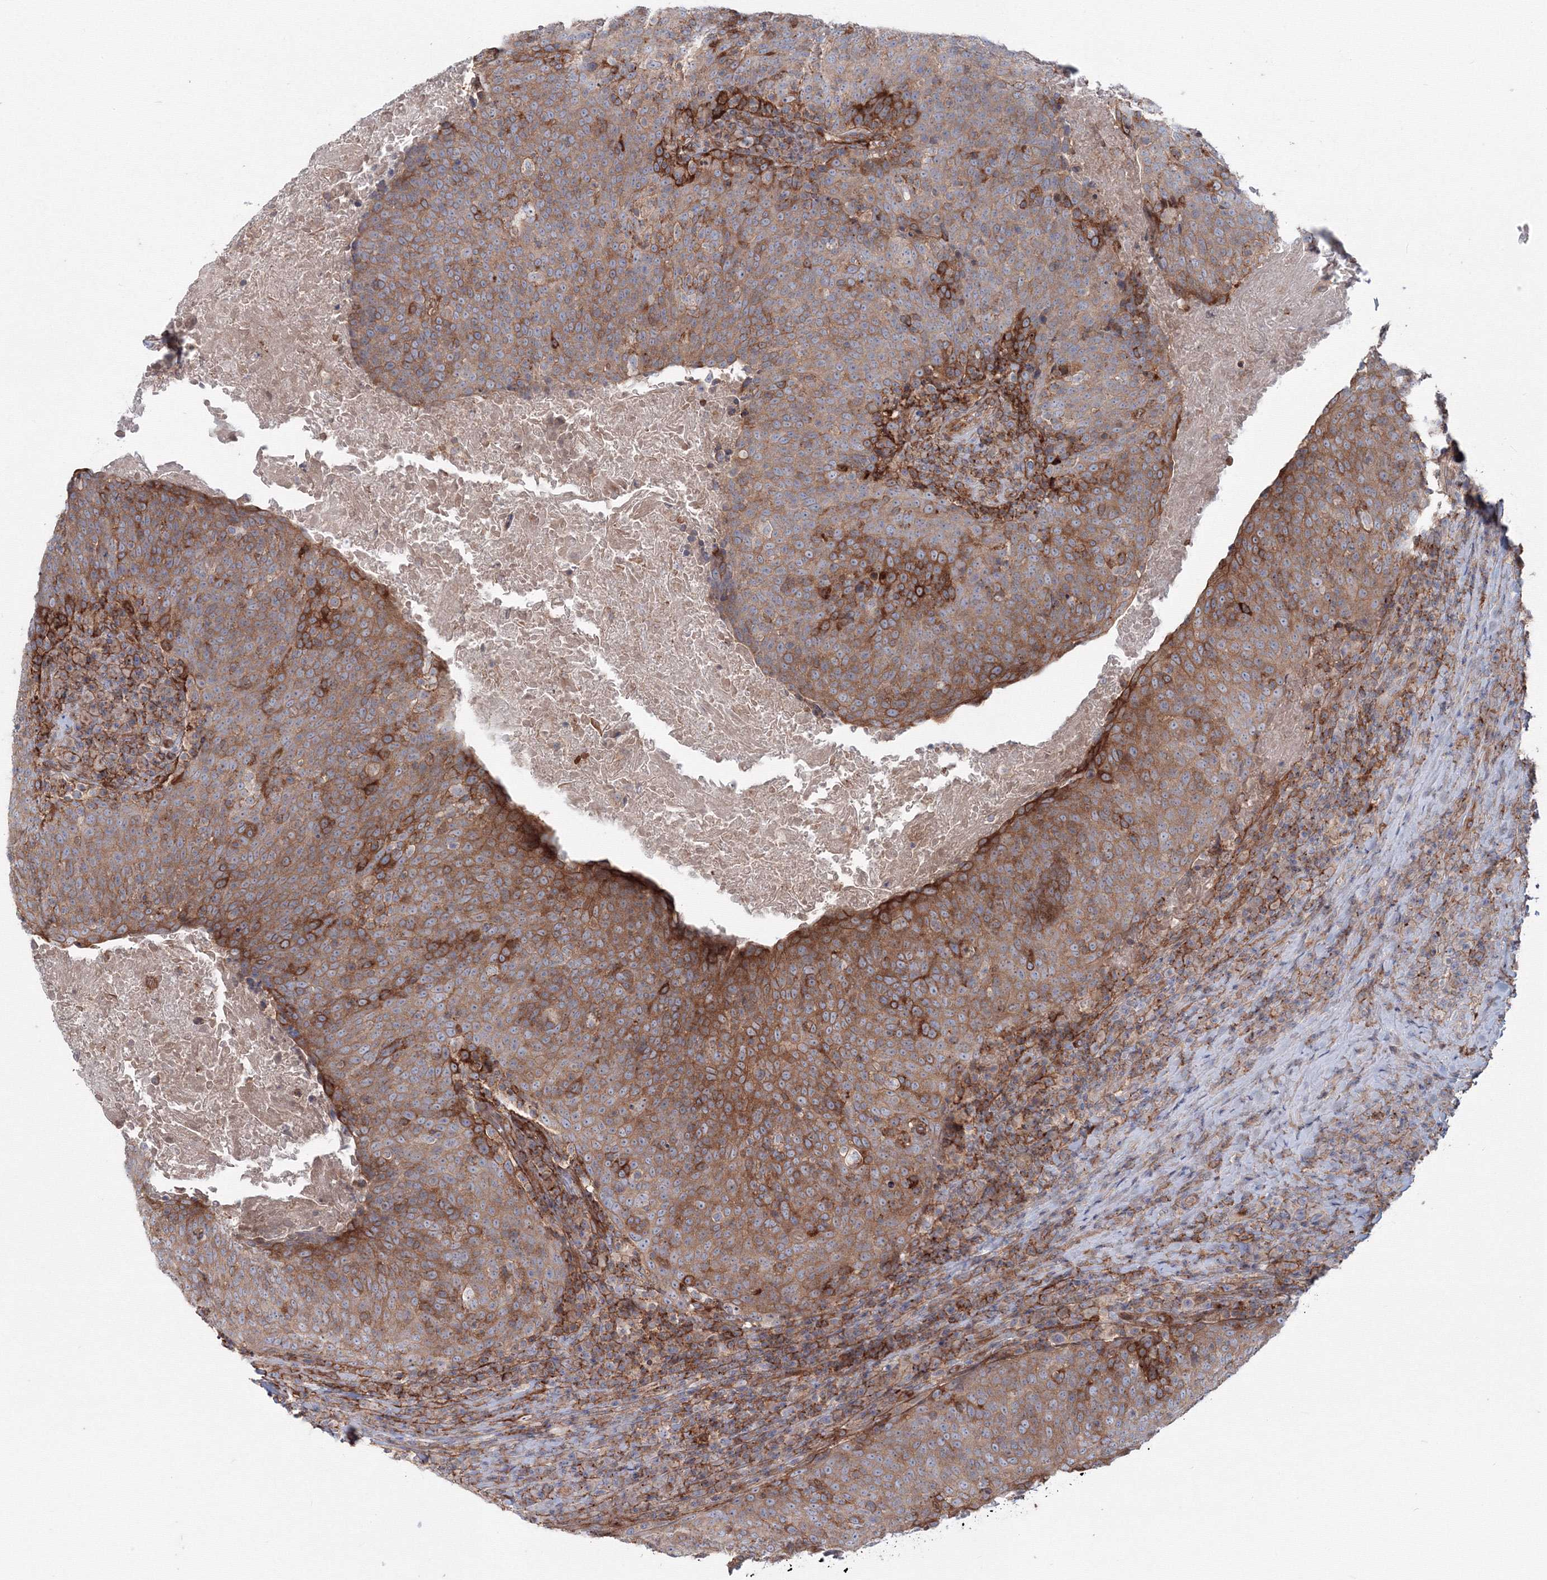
{"staining": {"intensity": "moderate", "quantity": ">75%", "location": "cytoplasmic/membranous"}, "tissue": "head and neck cancer", "cell_type": "Tumor cells", "image_type": "cancer", "snomed": [{"axis": "morphology", "description": "Squamous cell carcinoma, NOS"}, {"axis": "morphology", "description": "Squamous cell carcinoma, metastatic, NOS"}, {"axis": "topography", "description": "Lymph node"}, {"axis": "topography", "description": "Head-Neck"}], "caption": "DAB (3,3'-diaminobenzidine) immunohistochemical staining of head and neck cancer (metastatic squamous cell carcinoma) reveals moderate cytoplasmic/membranous protein positivity in about >75% of tumor cells.", "gene": "SH3PXD2A", "patient": {"sex": "male", "age": 62}}